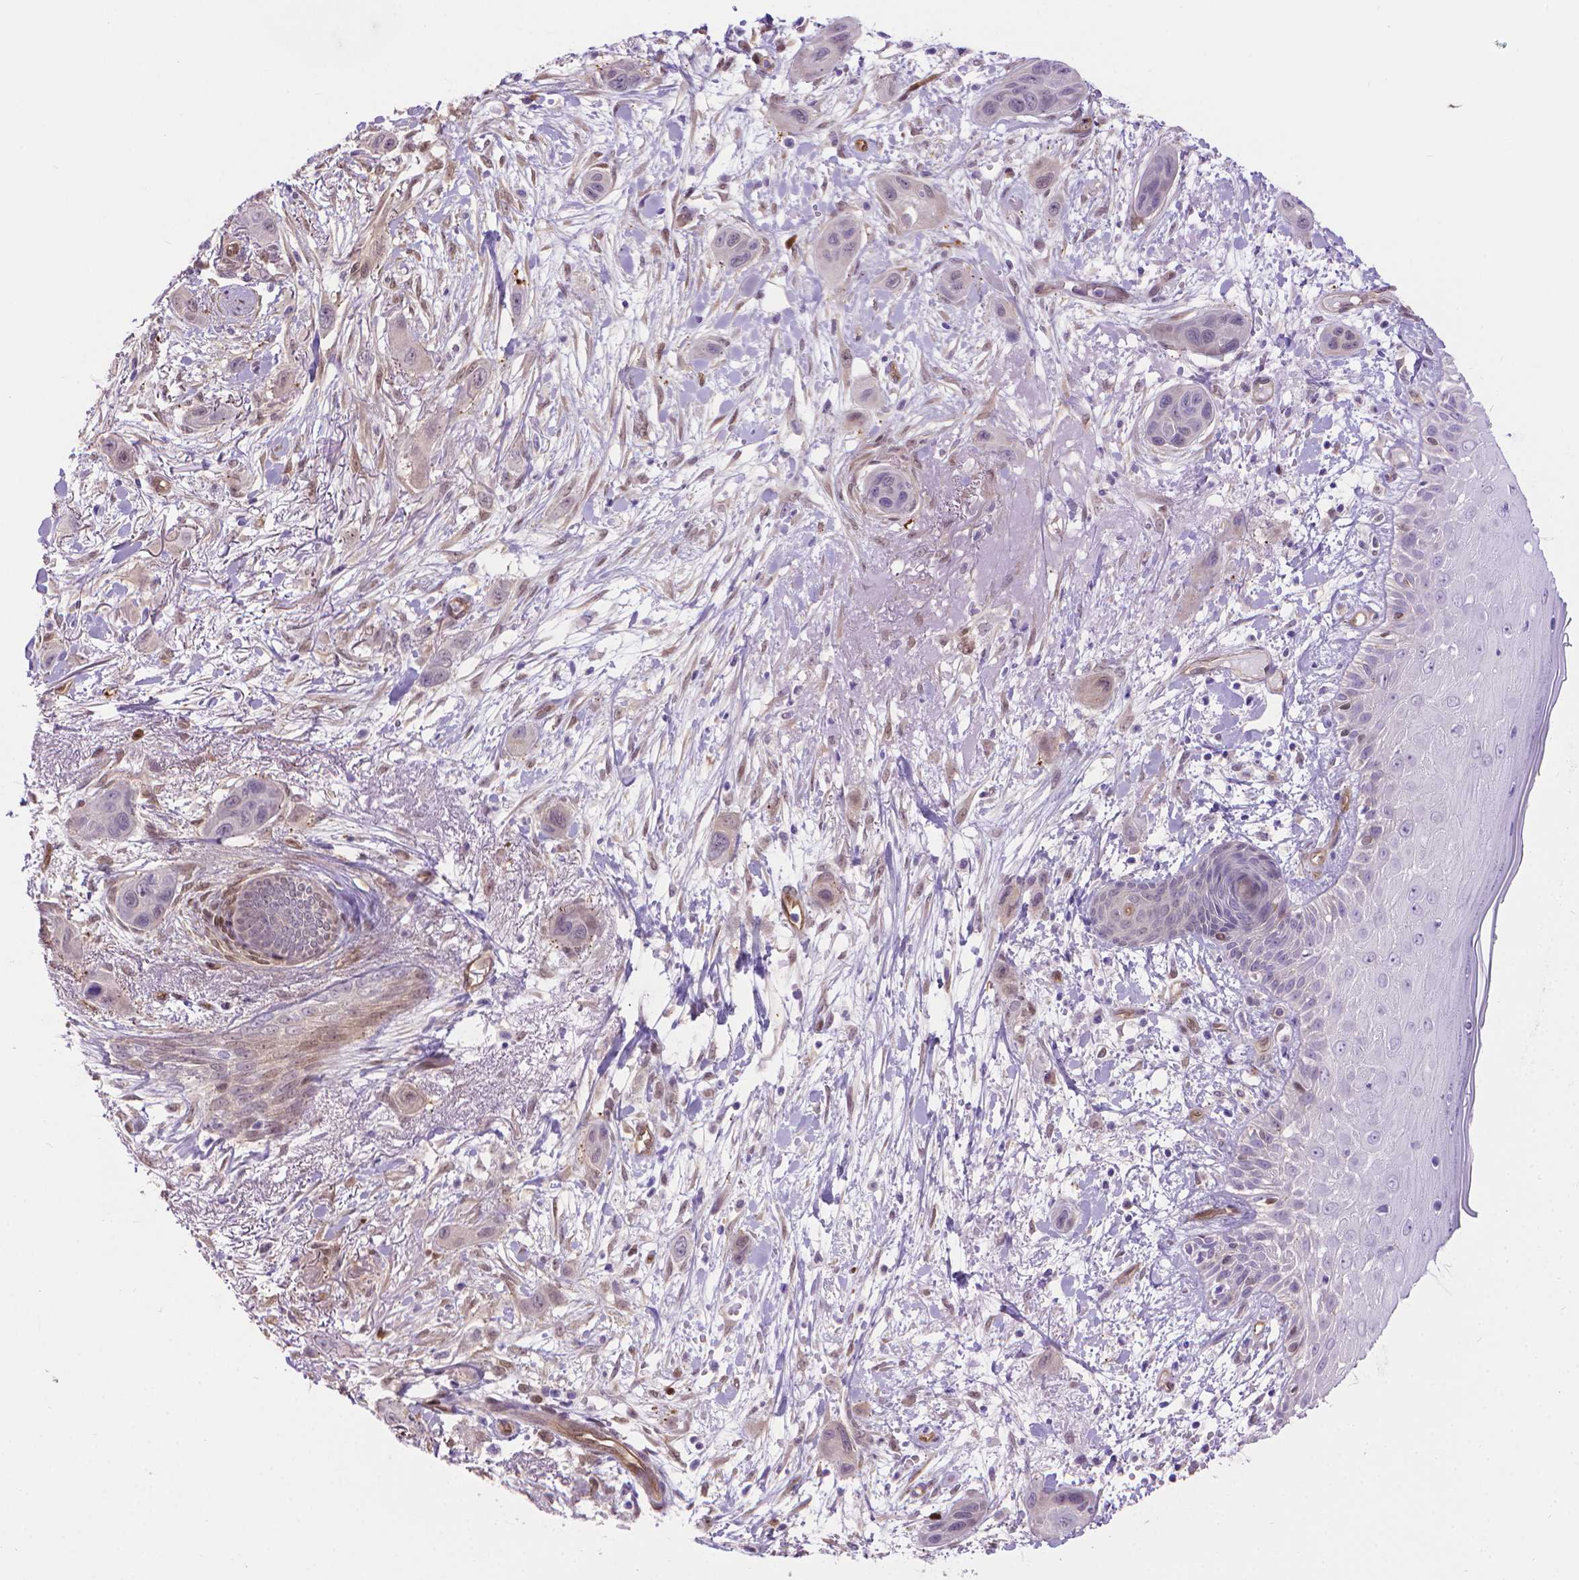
{"staining": {"intensity": "weak", "quantity": "<25%", "location": "nuclear"}, "tissue": "skin cancer", "cell_type": "Tumor cells", "image_type": "cancer", "snomed": [{"axis": "morphology", "description": "Squamous cell carcinoma, NOS"}, {"axis": "topography", "description": "Skin"}], "caption": "Tumor cells are negative for brown protein staining in skin squamous cell carcinoma.", "gene": "CLIC4", "patient": {"sex": "male", "age": 79}}